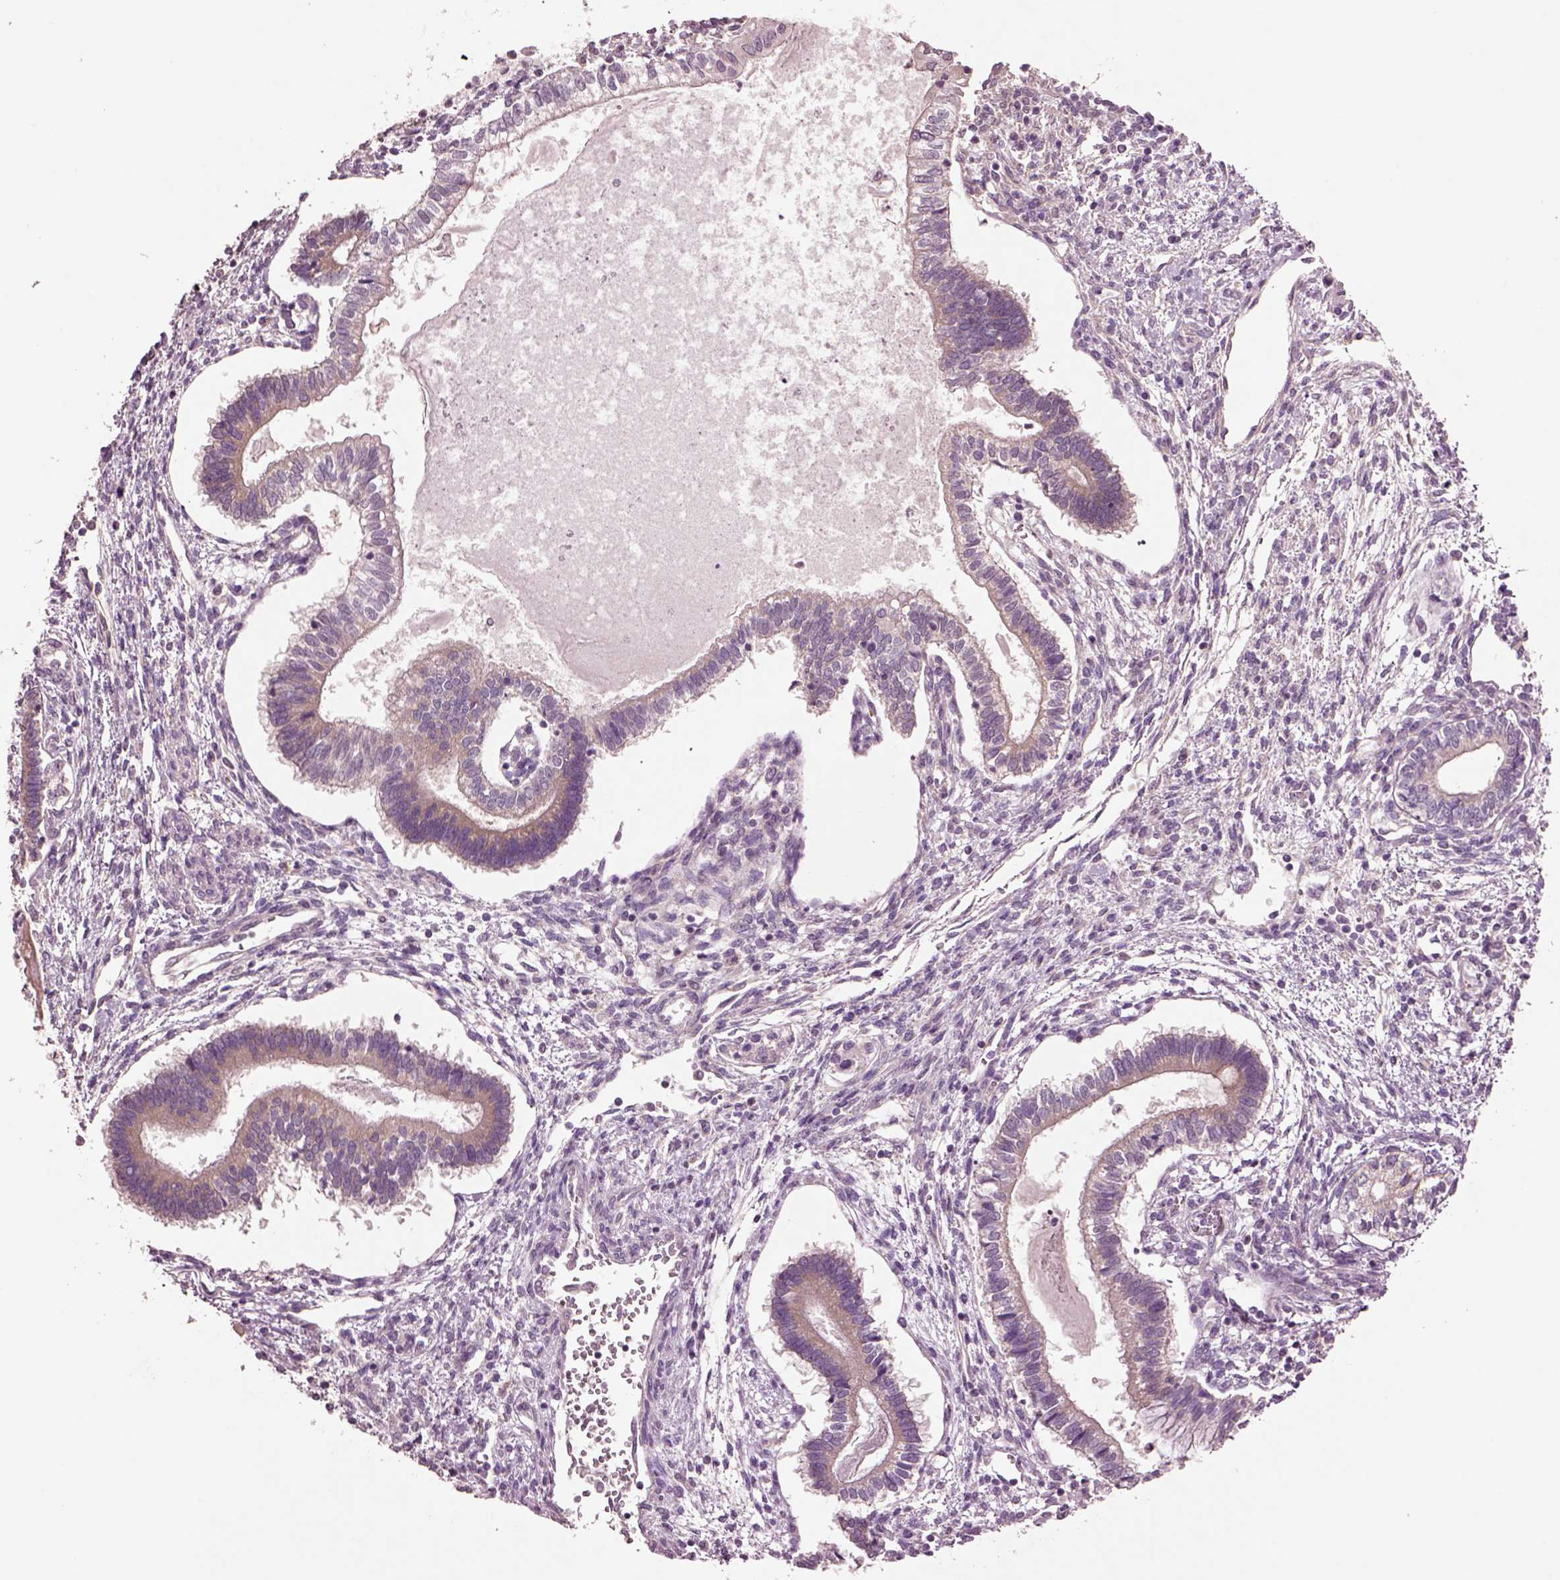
{"staining": {"intensity": "weak", "quantity": ">75%", "location": "cytoplasmic/membranous"}, "tissue": "testis cancer", "cell_type": "Tumor cells", "image_type": "cancer", "snomed": [{"axis": "morphology", "description": "Carcinoma, Embryonal, NOS"}, {"axis": "topography", "description": "Testis"}], "caption": "Protein staining exhibits weak cytoplasmic/membranous staining in approximately >75% of tumor cells in testis cancer.", "gene": "CLPSL1", "patient": {"sex": "male", "age": 37}}